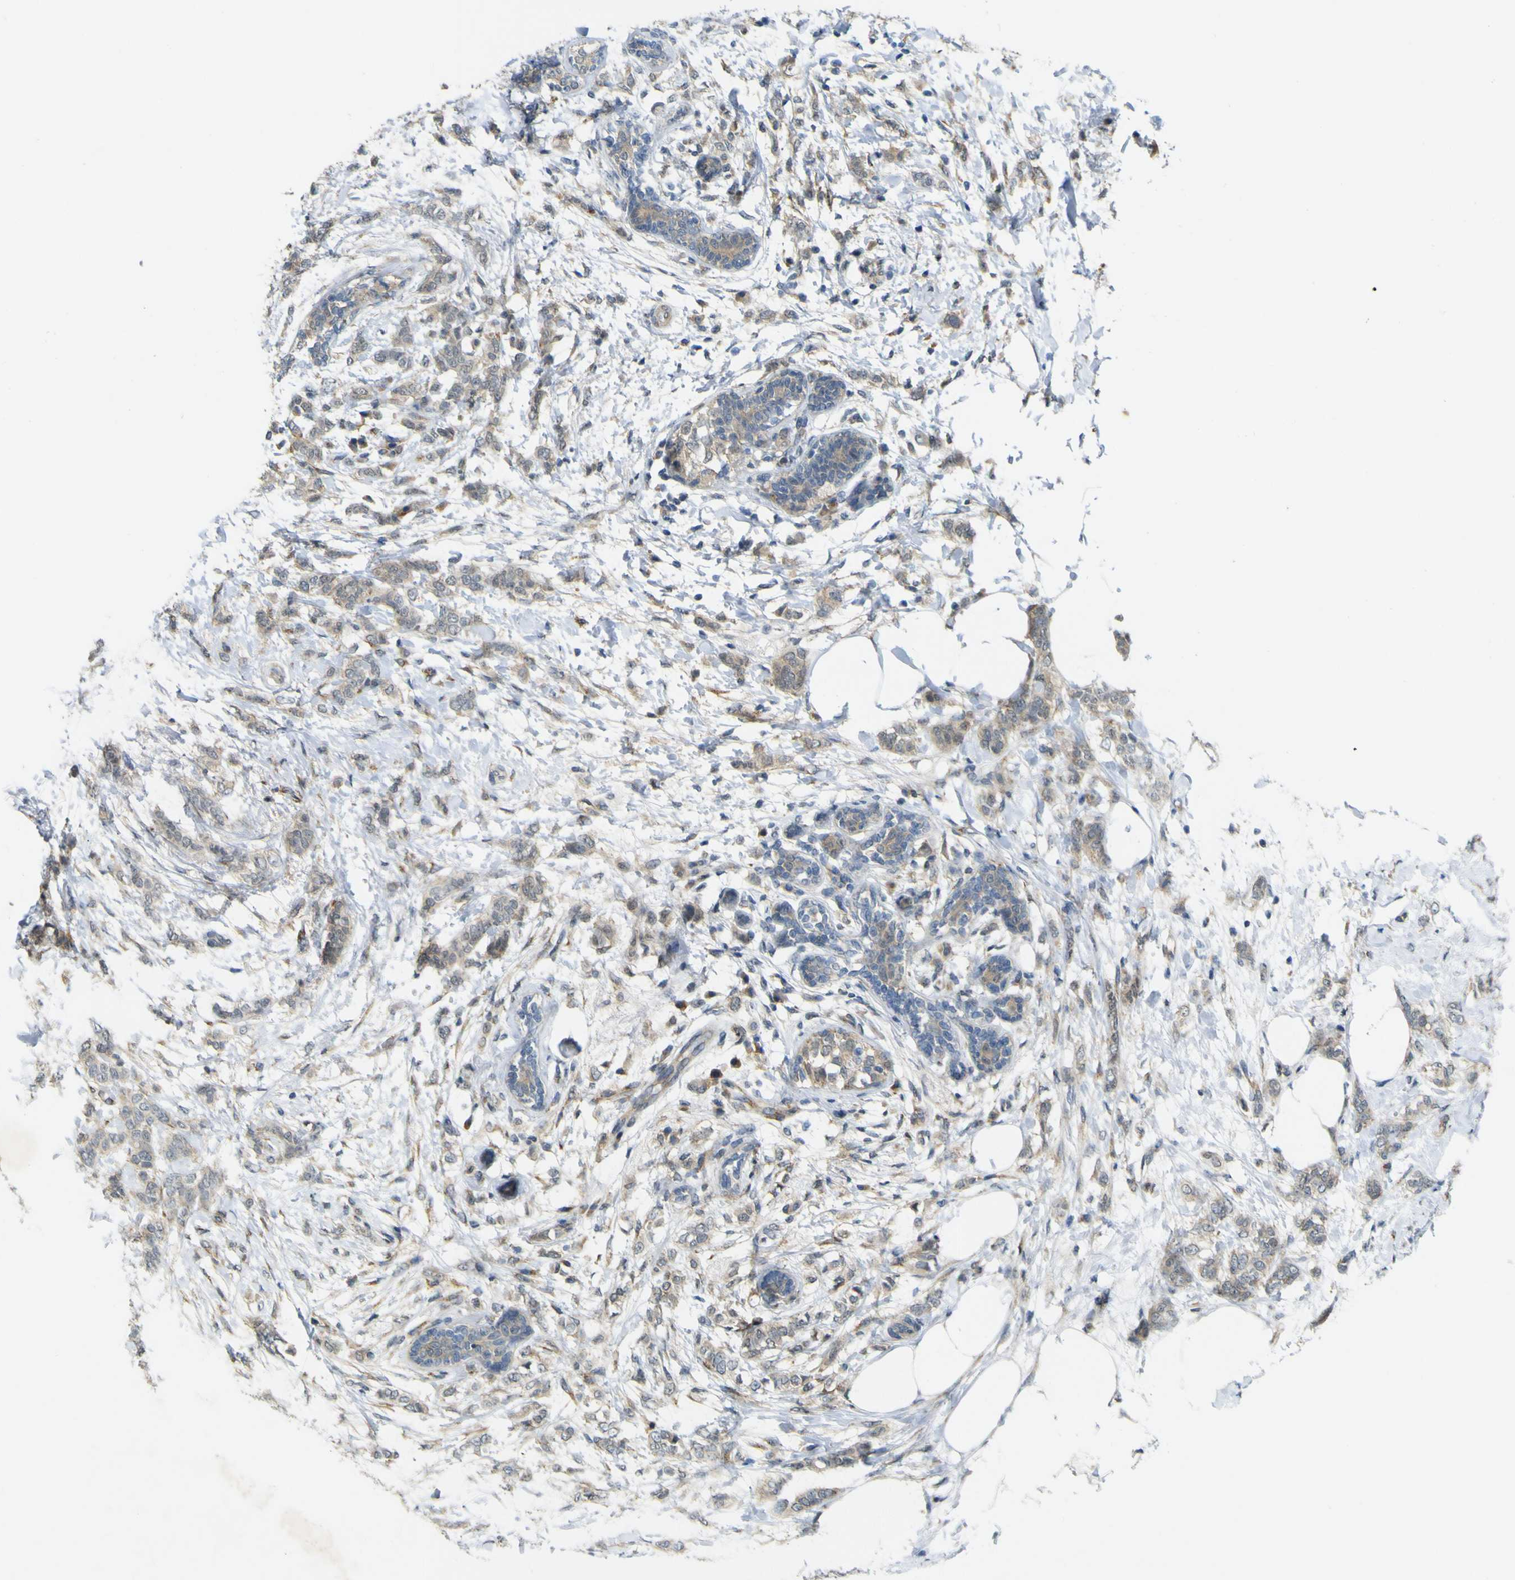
{"staining": {"intensity": "weak", "quantity": "25%-75%", "location": "cytoplasmic/membranous"}, "tissue": "breast cancer", "cell_type": "Tumor cells", "image_type": "cancer", "snomed": [{"axis": "morphology", "description": "Lobular carcinoma, in situ"}, {"axis": "morphology", "description": "Lobular carcinoma"}, {"axis": "topography", "description": "Breast"}], "caption": "The histopathology image exhibits a brown stain indicating the presence of a protein in the cytoplasmic/membranous of tumor cells in breast lobular carcinoma in situ. (DAB IHC, brown staining for protein, blue staining for nuclei).", "gene": "IGF2R", "patient": {"sex": "female", "age": 41}}